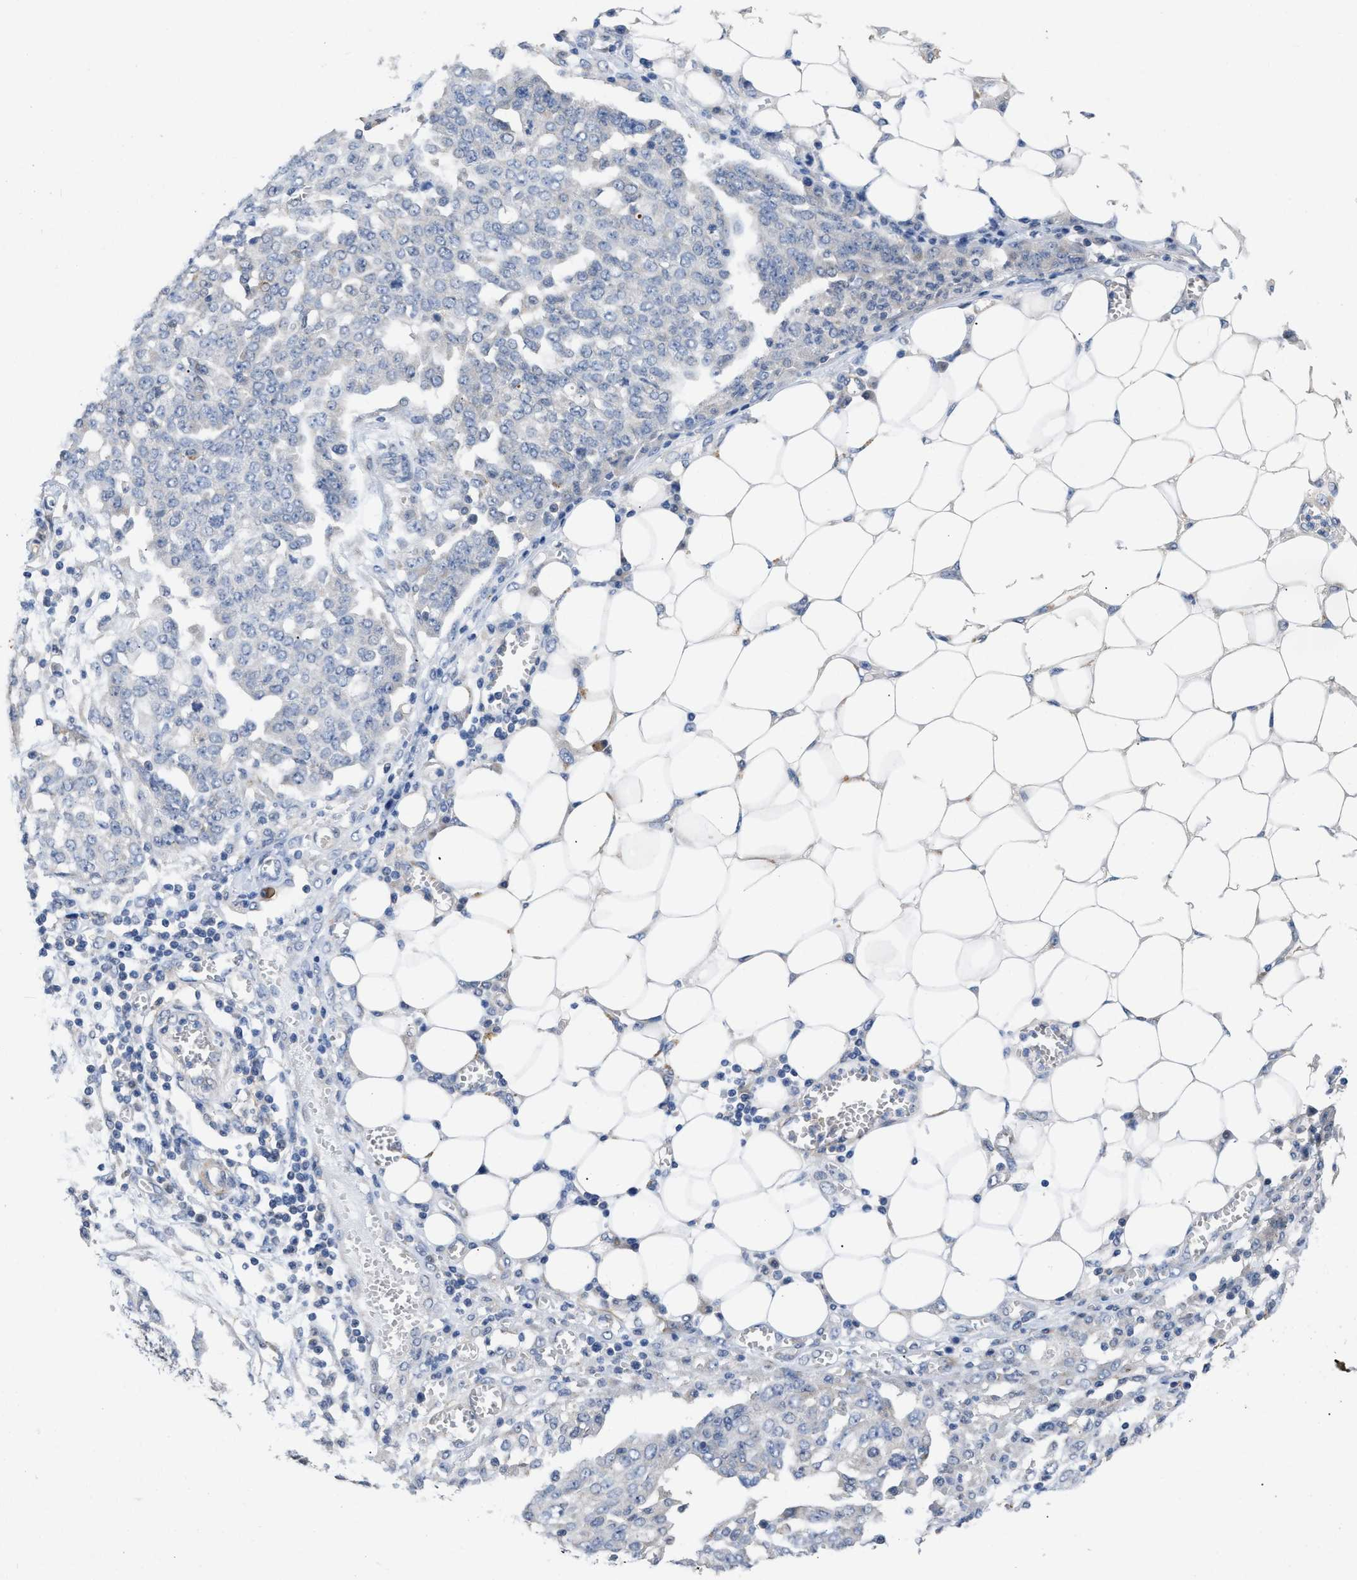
{"staining": {"intensity": "negative", "quantity": "none", "location": "none"}, "tissue": "ovarian cancer", "cell_type": "Tumor cells", "image_type": "cancer", "snomed": [{"axis": "morphology", "description": "Cystadenocarcinoma, serous, NOS"}, {"axis": "topography", "description": "Soft tissue"}, {"axis": "topography", "description": "Ovary"}], "caption": "DAB (3,3'-diaminobenzidine) immunohistochemical staining of serous cystadenocarcinoma (ovarian) displays no significant staining in tumor cells.", "gene": "TMEM131", "patient": {"sex": "female", "age": 57}}